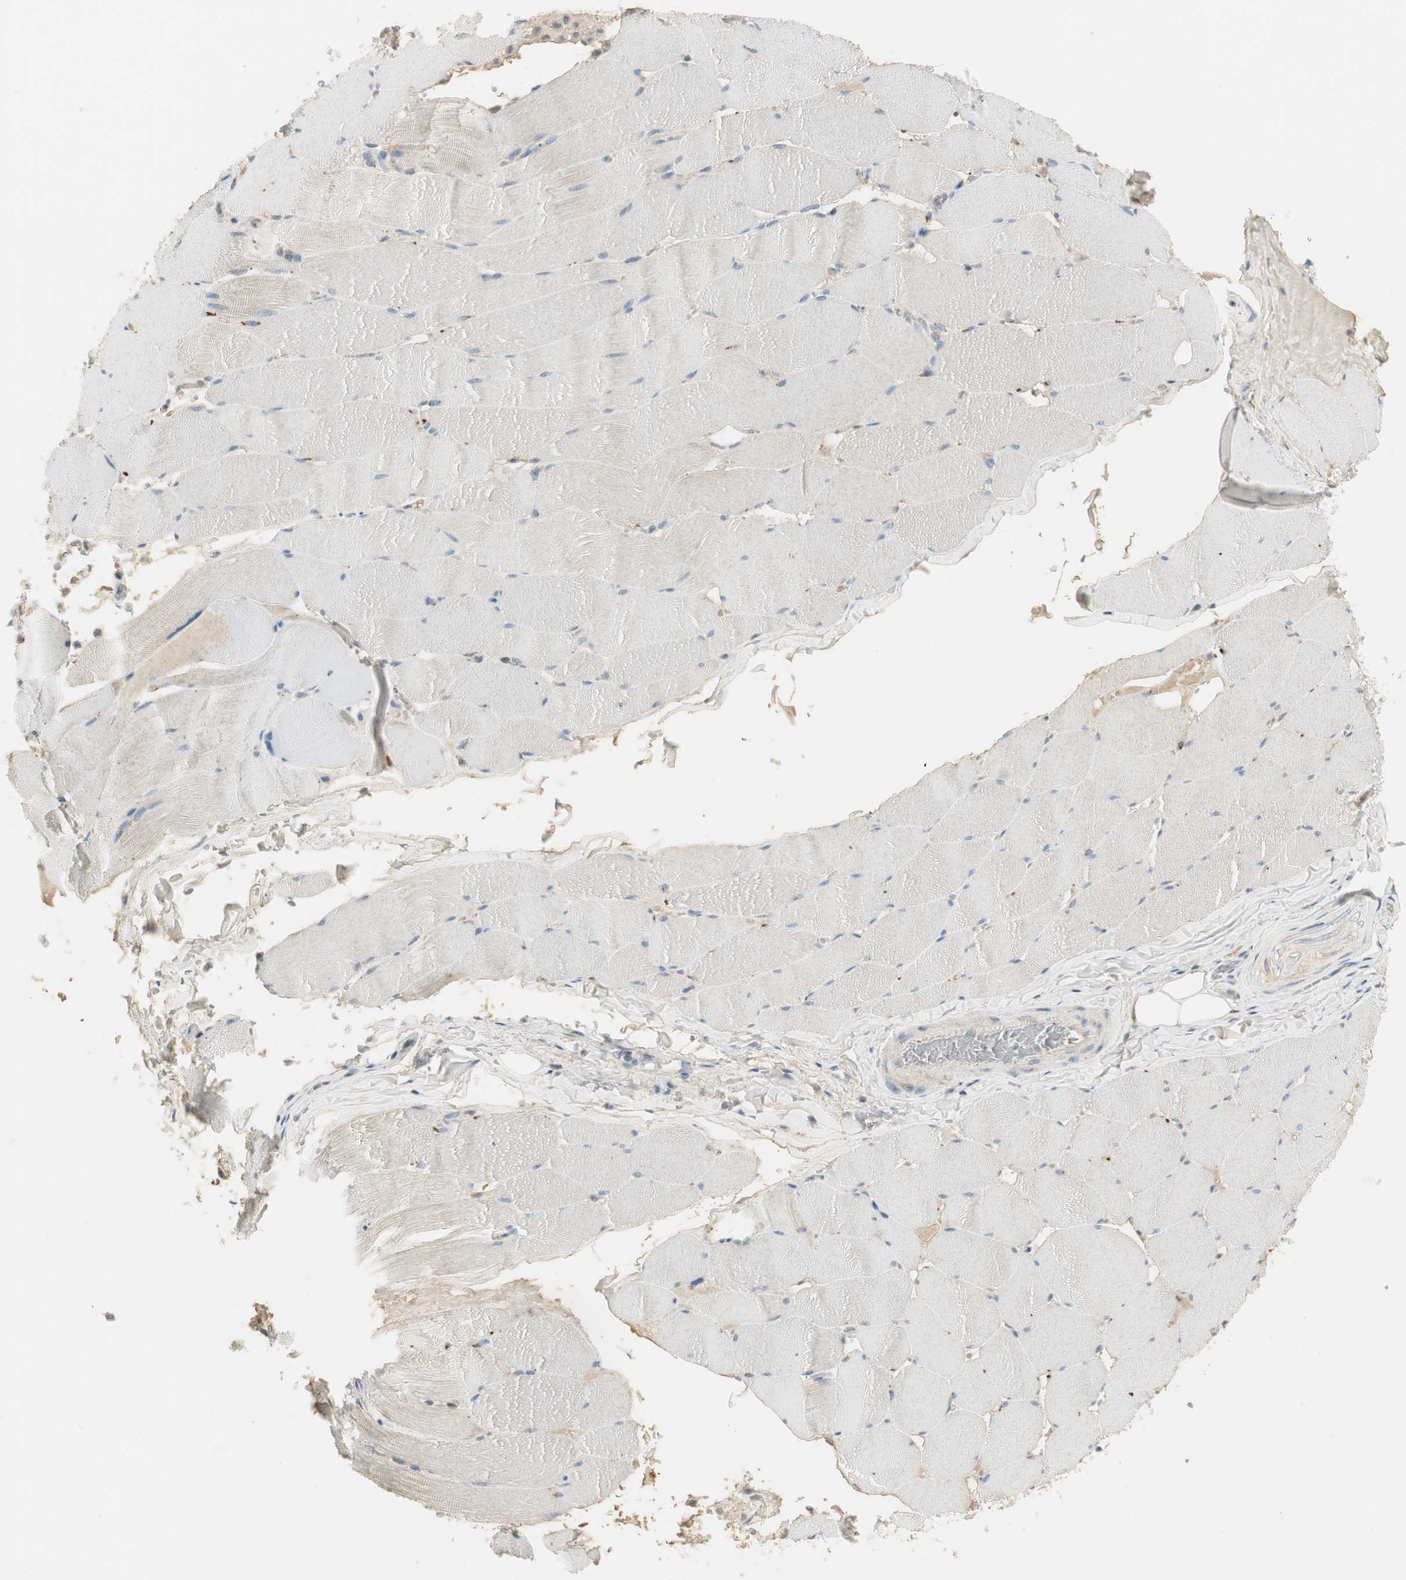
{"staining": {"intensity": "weak", "quantity": "<25%", "location": "cytoplasmic/membranous"}, "tissue": "skeletal muscle", "cell_type": "Myocytes", "image_type": "normal", "snomed": [{"axis": "morphology", "description": "Normal tissue, NOS"}, {"axis": "topography", "description": "Skeletal muscle"}], "caption": "Skeletal muscle was stained to show a protein in brown. There is no significant expression in myocytes. The staining was performed using DAB (3,3'-diaminobenzidine) to visualize the protein expression in brown, while the nuclei were stained in blue with hematoxylin (Magnification: 20x).", "gene": "RUNX2", "patient": {"sex": "male", "age": 62}}